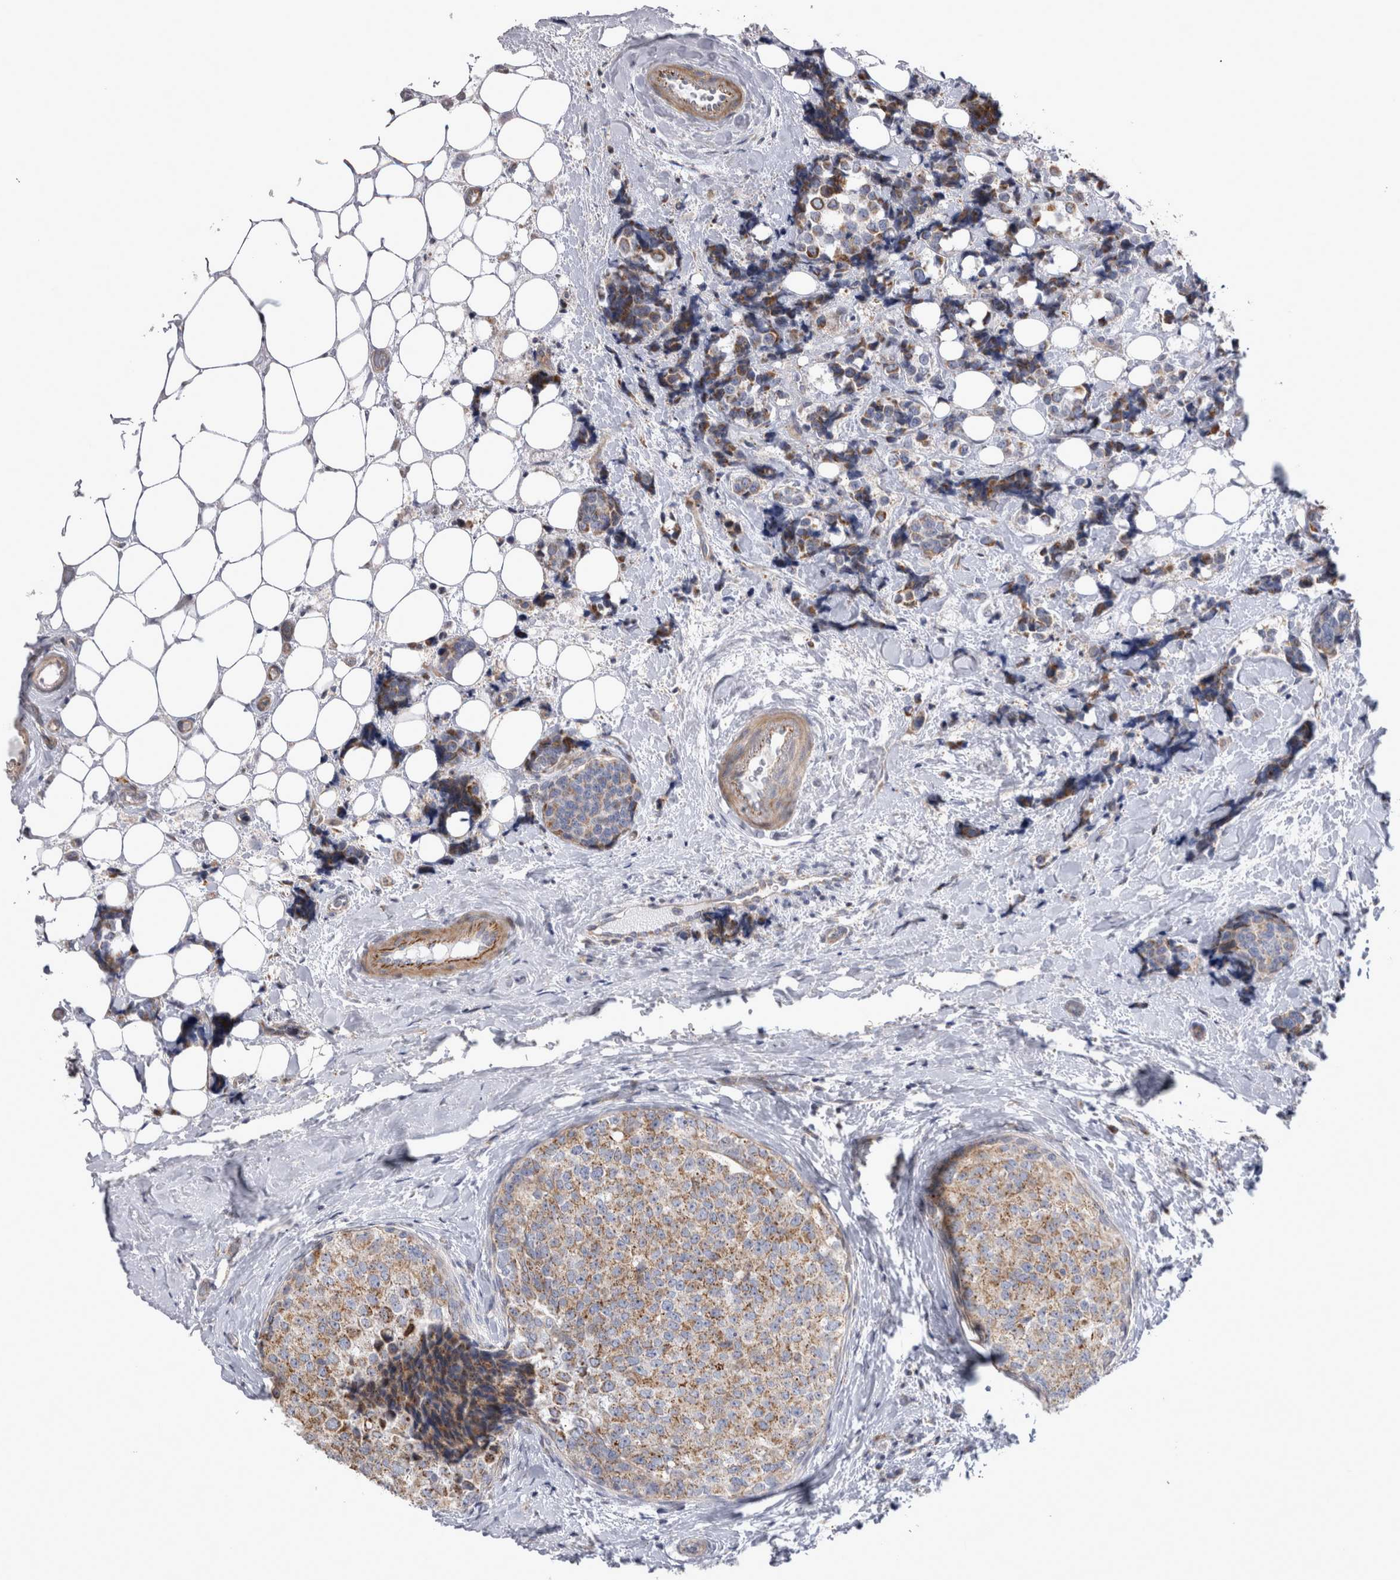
{"staining": {"intensity": "moderate", "quantity": ">75%", "location": "cytoplasmic/membranous"}, "tissue": "breast cancer", "cell_type": "Tumor cells", "image_type": "cancer", "snomed": [{"axis": "morphology", "description": "Normal tissue, NOS"}, {"axis": "morphology", "description": "Duct carcinoma"}, {"axis": "topography", "description": "Breast"}], "caption": "Immunohistochemistry (DAB (3,3'-diaminobenzidine)) staining of breast cancer shows moderate cytoplasmic/membranous protein expression in approximately >75% of tumor cells. (IHC, brightfield microscopy, high magnification).", "gene": "TSPOAP1", "patient": {"sex": "female", "age": 43}}